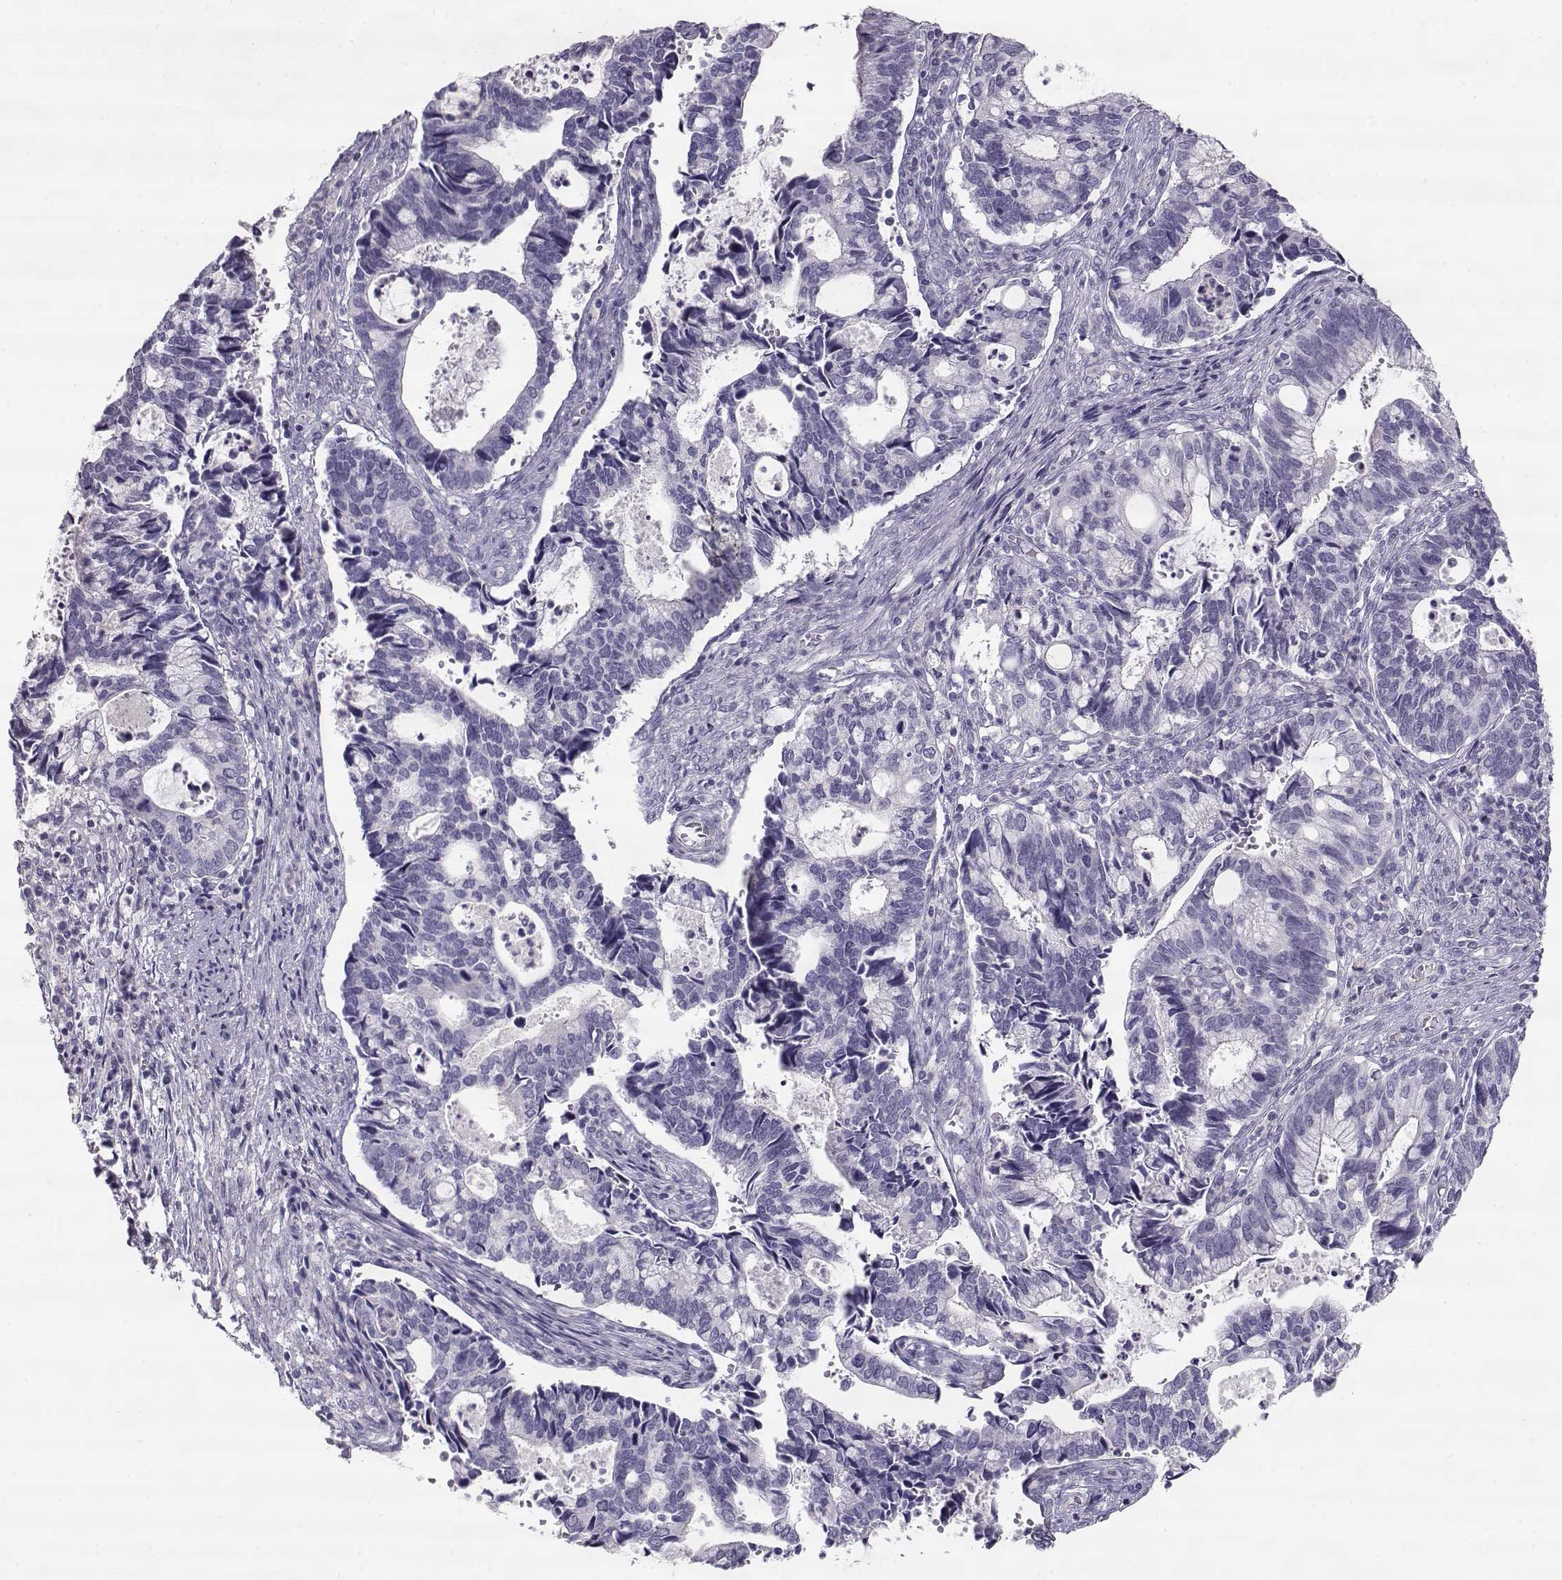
{"staining": {"intensity": "negative", "quantity": "none", "location": "none"}, "tissue": "cervical cancer", "cell_type": "Tumor cells", "image_type": "cancer", "snomed": [{"axis": "morphology", "description": "Adenocarcinoma, NOS"}, {"axis": "topography", "description": "Cervix"}], "caption": "IHC histopathology image of neoplastic tissue: human adenocarcinoma (cervical) stained with DAB demonstrates no significant protein positivity in tumor cells. The staining is performed using DAB brown chromogen with nuclei counter-stained in using hematoxylin.", "gene": "SLITRK3", "patient": {"sex": "female", "age": 42}}